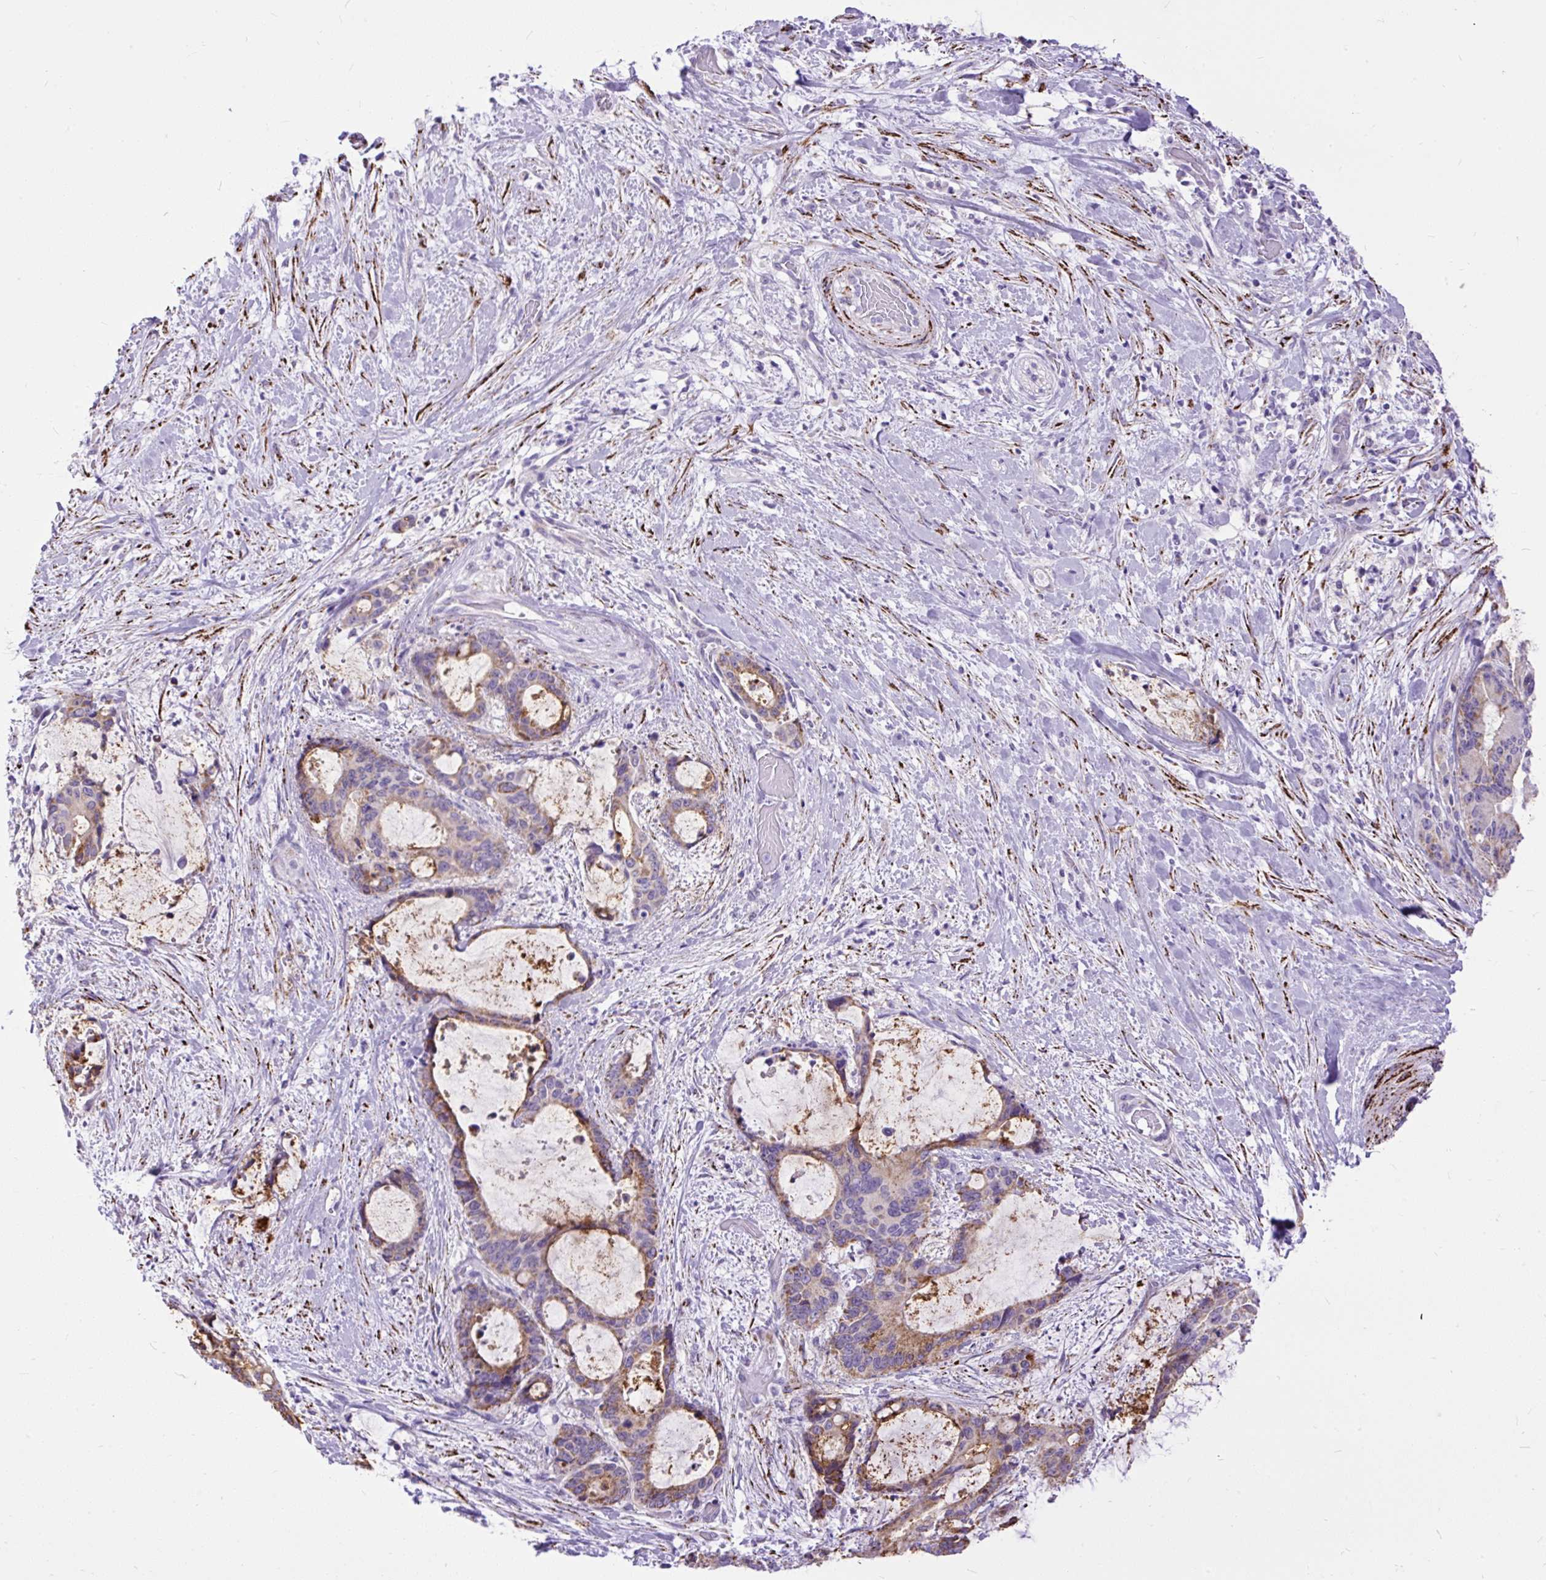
{"staining": {"intensity": "moderate", "quantity": "25%-75%", "location": "cytoplasmic/membranous"}, "tissue": "liver cancer", "cell_type": "Tumor cells", "image_type": "cancer", "snomed": [{"axis": "morphology", "description": "Normal tissue, NOS"}, {"axis": "morphology", "description": "Cholangiocarcinoma"}, {"axis": "topography", "description": "Liver"}, {"axis": "topography", "description": "Peripheral nerve tissue"}], "caption": "Protein staining by immunohistochemistry (IHC) shows moderate cytoplasmic/membranous staining in approximately 25%-75% of tumor cells in liver cholangiocarcinoma. Using DAB (brown) and hematoxylin (blue) stains, captured at high magnification using brightfield microscopy.", "gene": "ZNF256", "patient": {"sex": "female", "age": 73}}